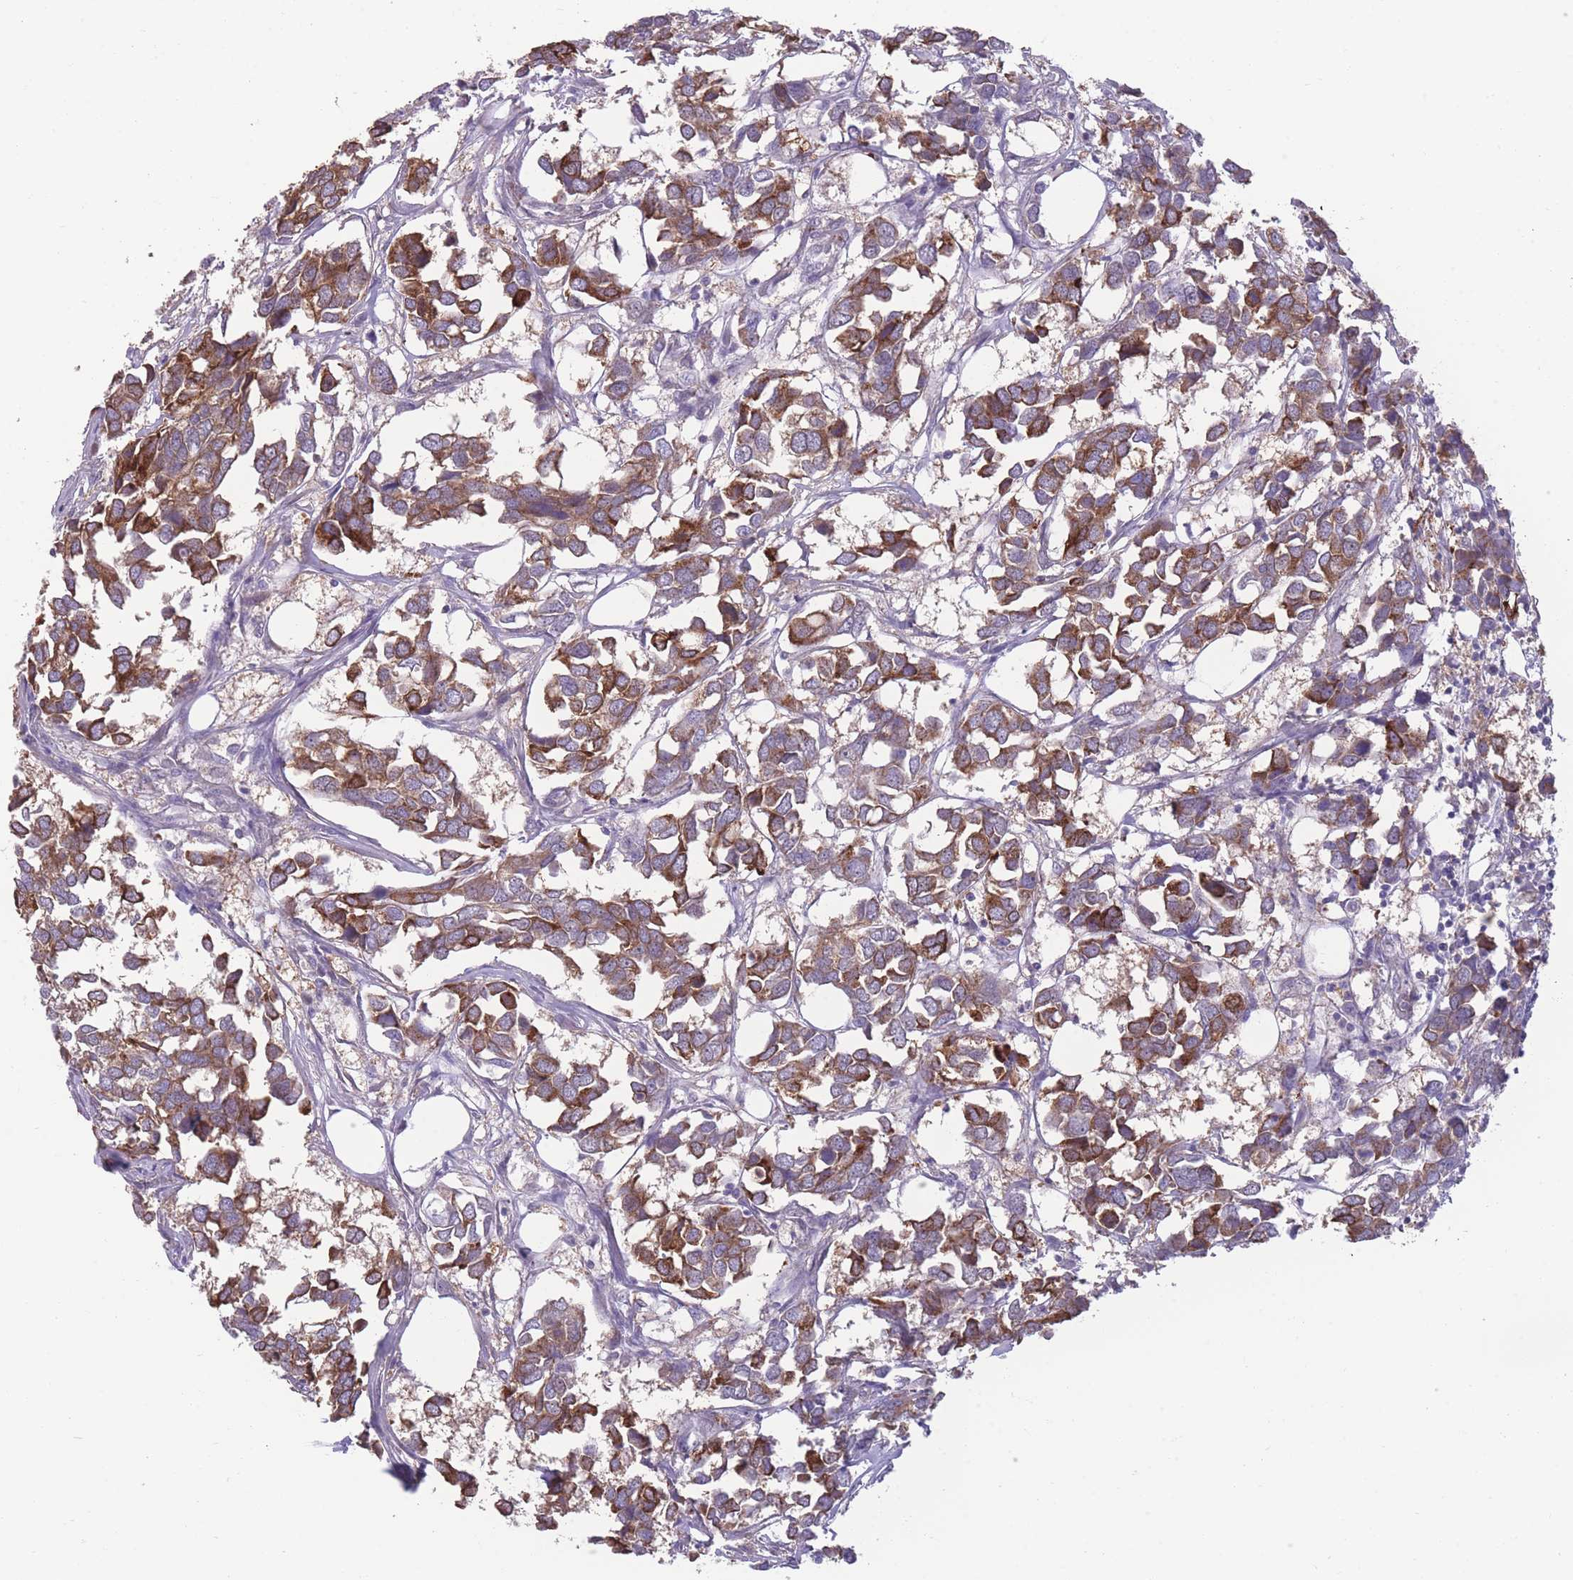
{"staining": {"intensity": "strong", "quantity": ">75%", "location": "cytoplasmic/membranous"}, "tissue": "breast cancer", "cell_type": "Tumor cells", "image_type": "cancer", "snomed": [{"axis": "morphology", "description": "Duct carcinoma"}, {"axis": "topography", "description": "Breast"}], "caption": "Strong cytoplasmic/membranous protein positivity is present in approximately >75% of tumor cells in breast cancer.", "gene": "RGS11", "patient": {"sex": "female", "age": 83}}